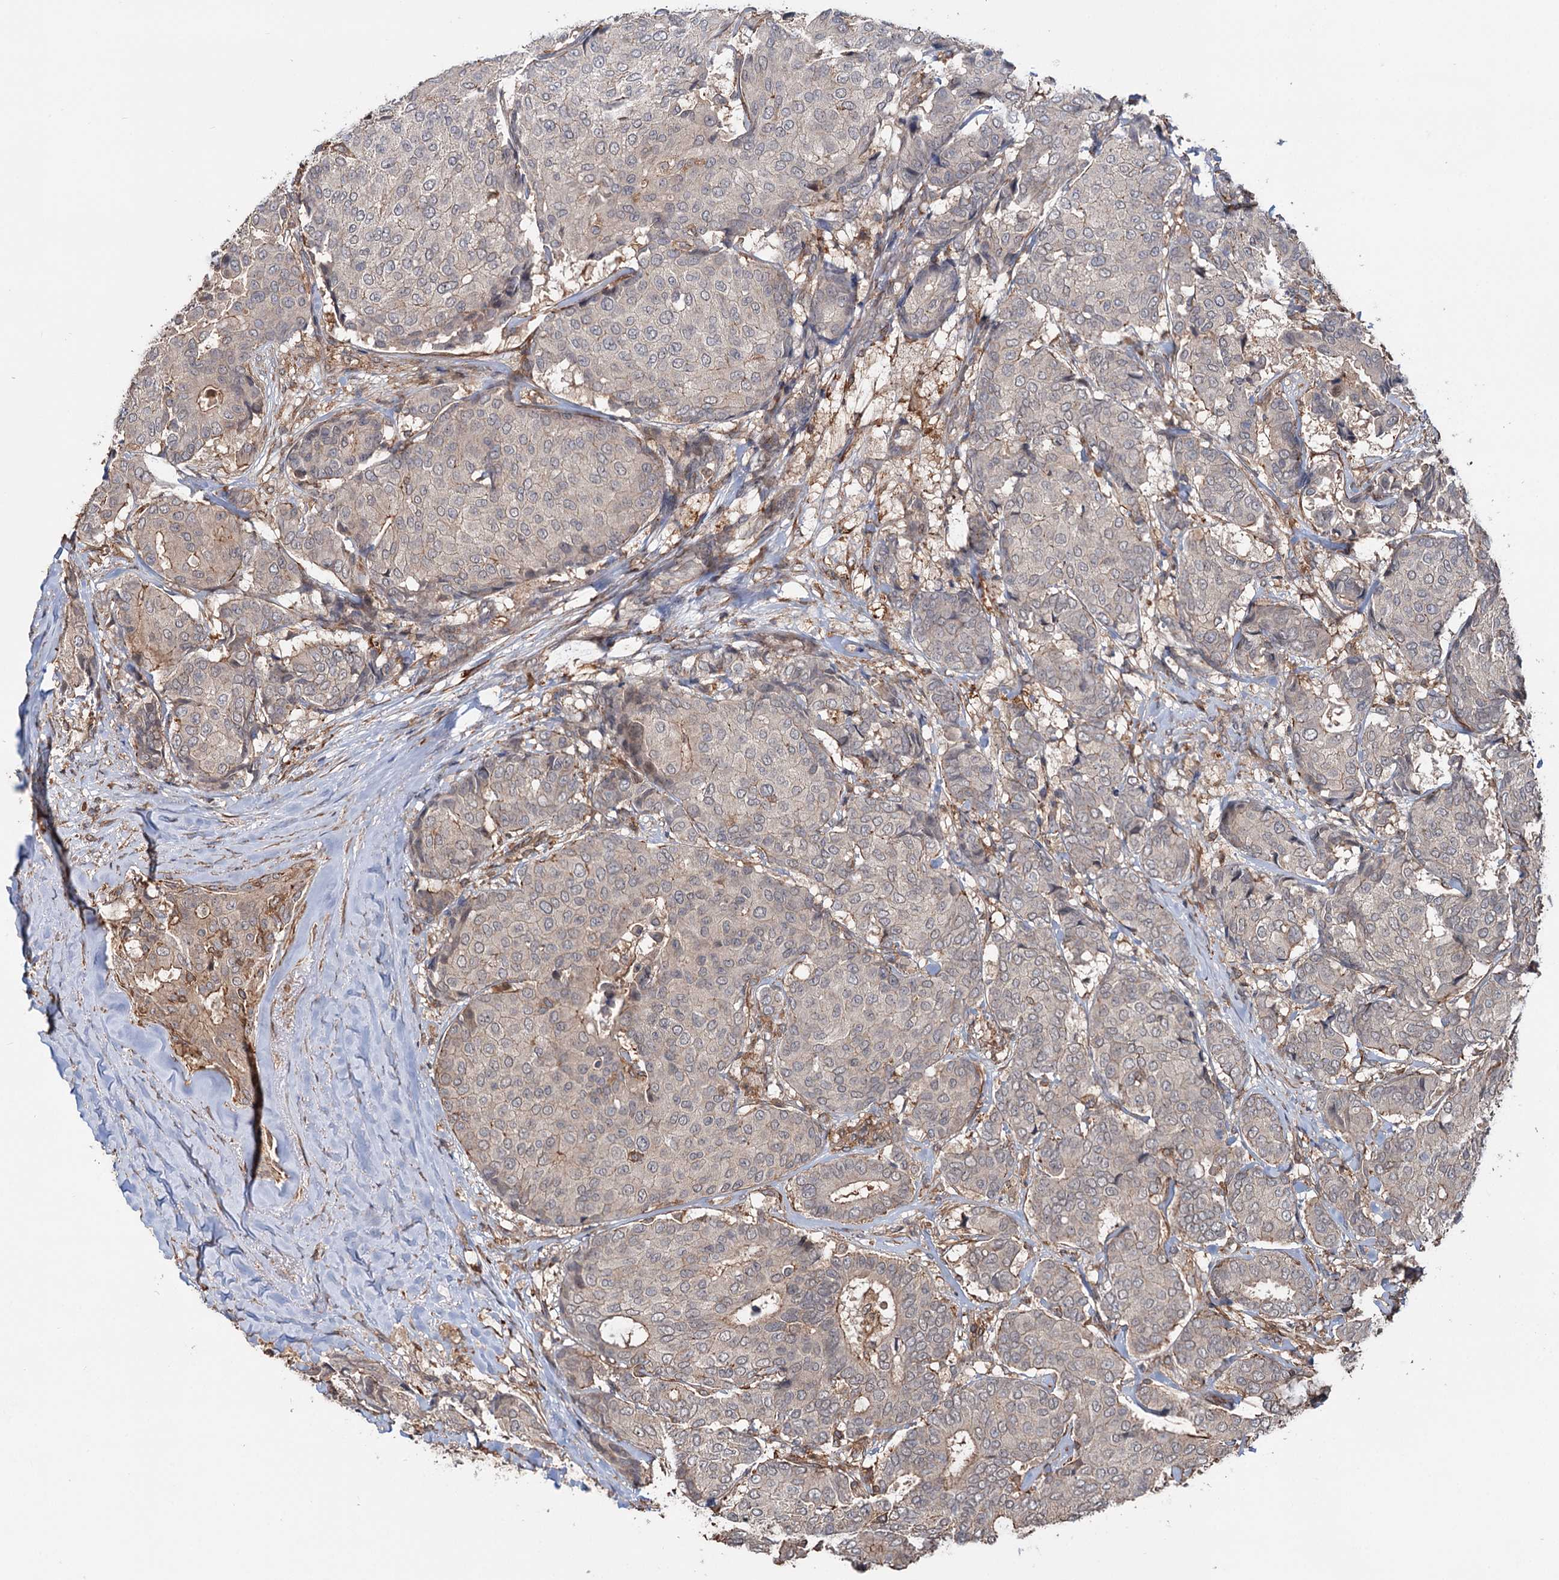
{"staining": {"intensity": "negative", "quantity": "none", "location": "none"}, "tissue": "breast cancer", "cell_type": "Tumor cells", "image_type": "cancer", "snomed": [{"axis": "morphology", "description": "Duct carcinoma"}, {"axis": "topography", "description": "Breast"}], "caption": "Micrograph shows no protein expression in tumor cells of breast intraductal carcinoma tissue.", "gene": "GRIP1", "patient": {"sex": "female", "age": 75}}